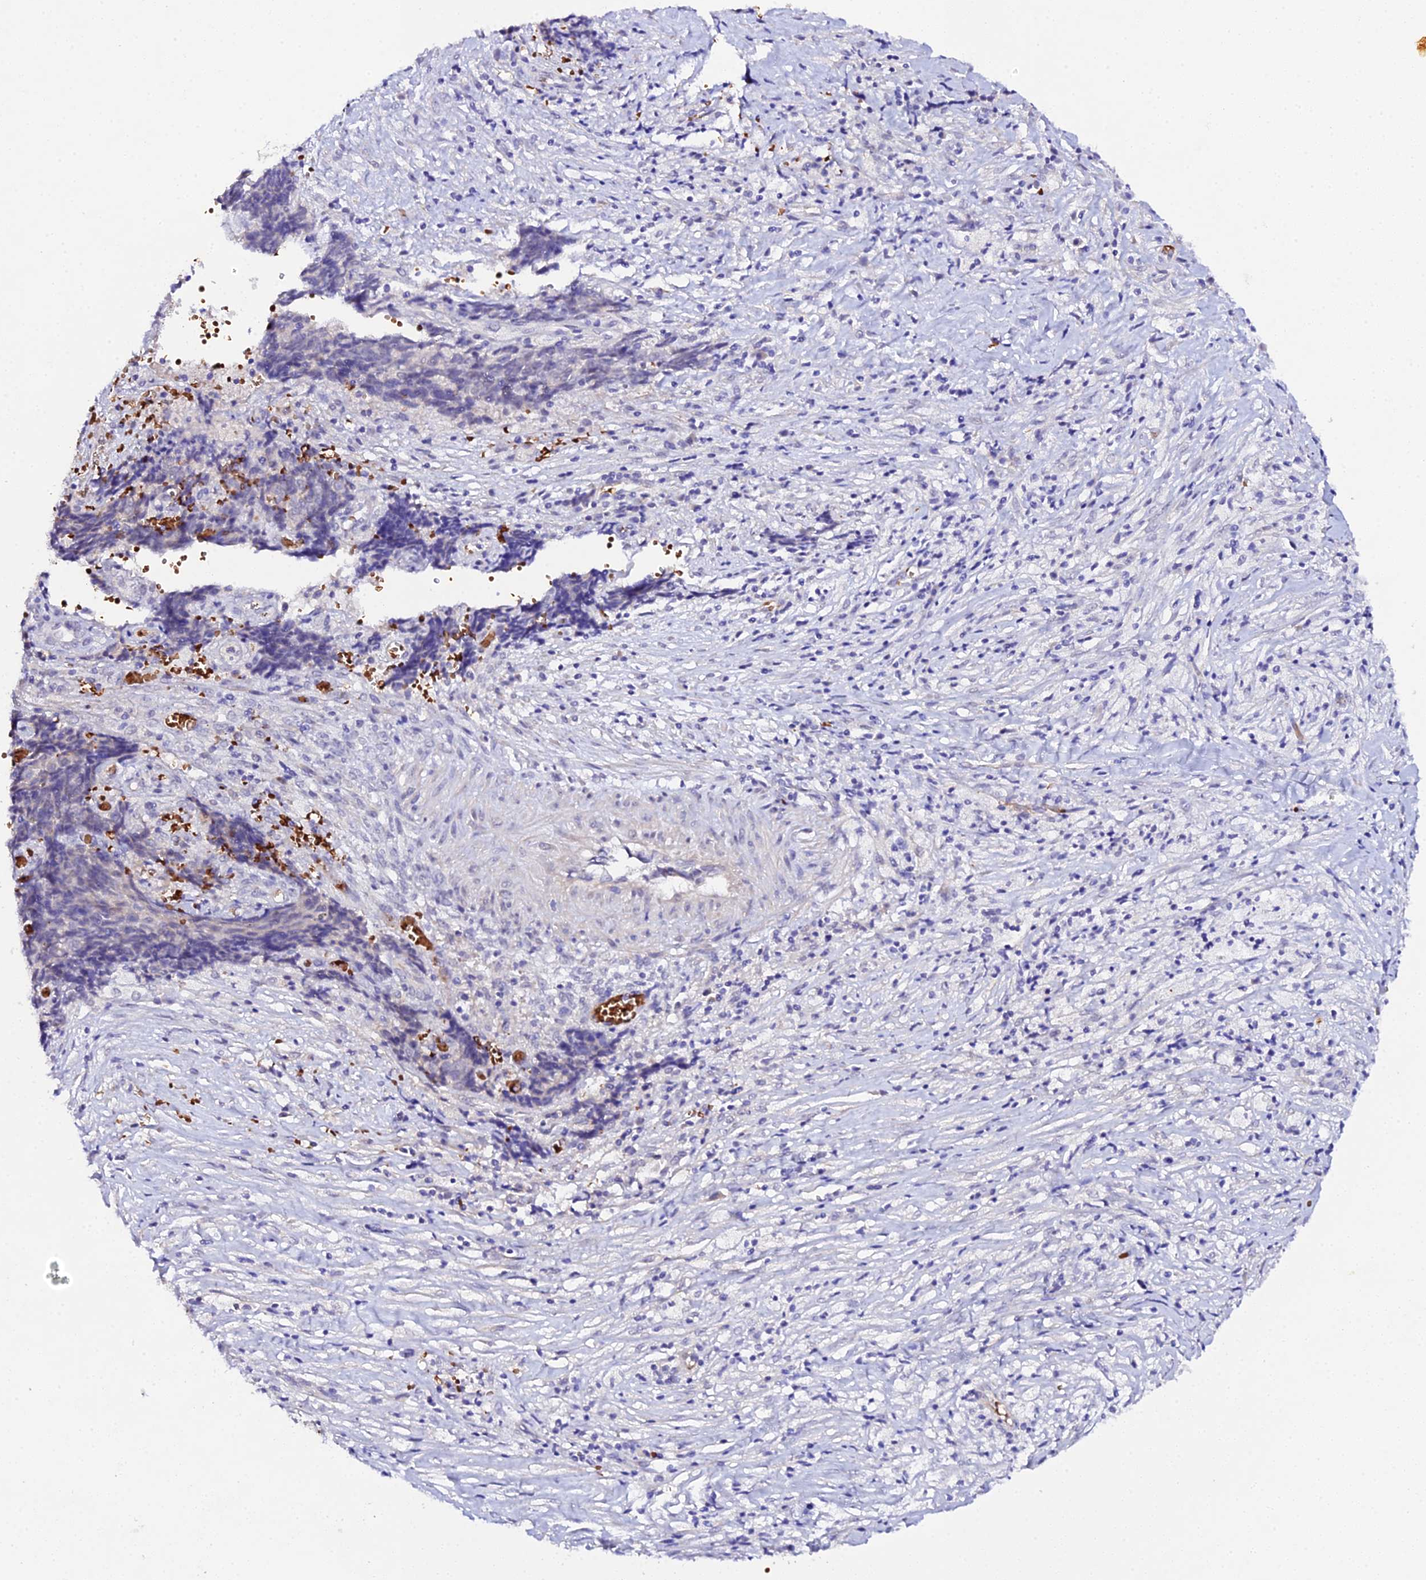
{"staining": {"intensity": "negative", "quantity": "none", "location": "none"}, "tissue": "ovarian cancer", "cell_type": "Tumor cells", "image_type": "cancer", "snomed": [{"axis": "morphology", "description": "Carcinoma, endometroid"}, {"axis": "topography", "description": "Ovary"}], "caption": "This is an IHC photomicrograph of human ovarian cancer. There is no expression in tumor cells.", "gene": "CFAP45", "patient": {"sex": "female", "age": 42}}